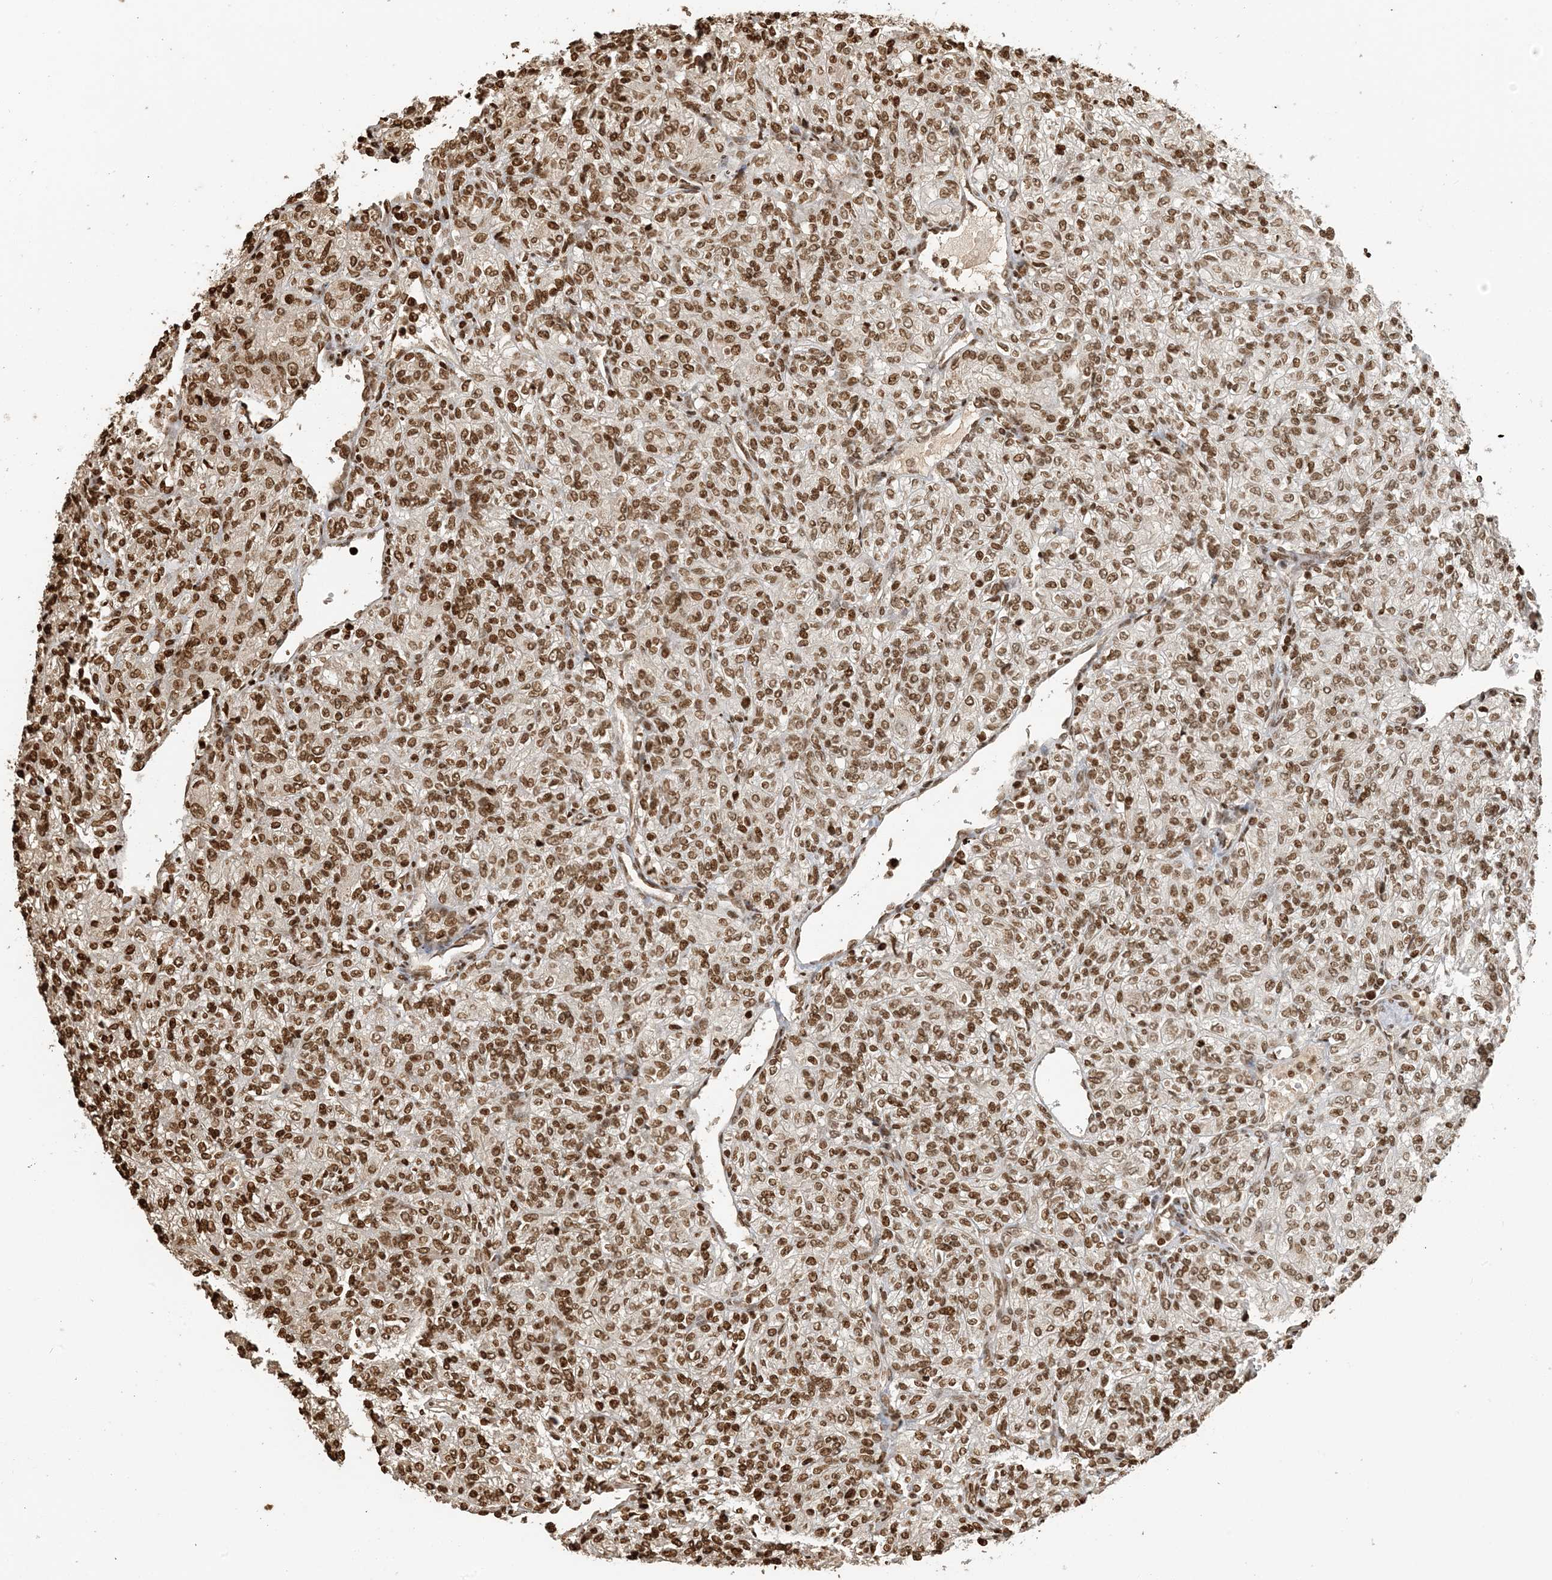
{"staining": {"intensity": "moderate", "quantity": ">75%", "location": "nuclear"}, "tissue": "renal cancer", "cell_type": "Tumor cells", "image_type": "cancer", "snomed": [{"axis": "morphology", "description": "Adenocarcinoma, NOS"}, {"axis": "topography", "description": "Kidney"}], "caption": "The image displays staining of renal adenocarcinoma, revealing moderate nuclear protein staining (brown color) within tumor cells. Immunohistochemistry (ihc) stains the protein of interest in brown and the nuclei are stained blue.", "gene": "H3-3B", "patient": {"sex": "male", "age": 77}}